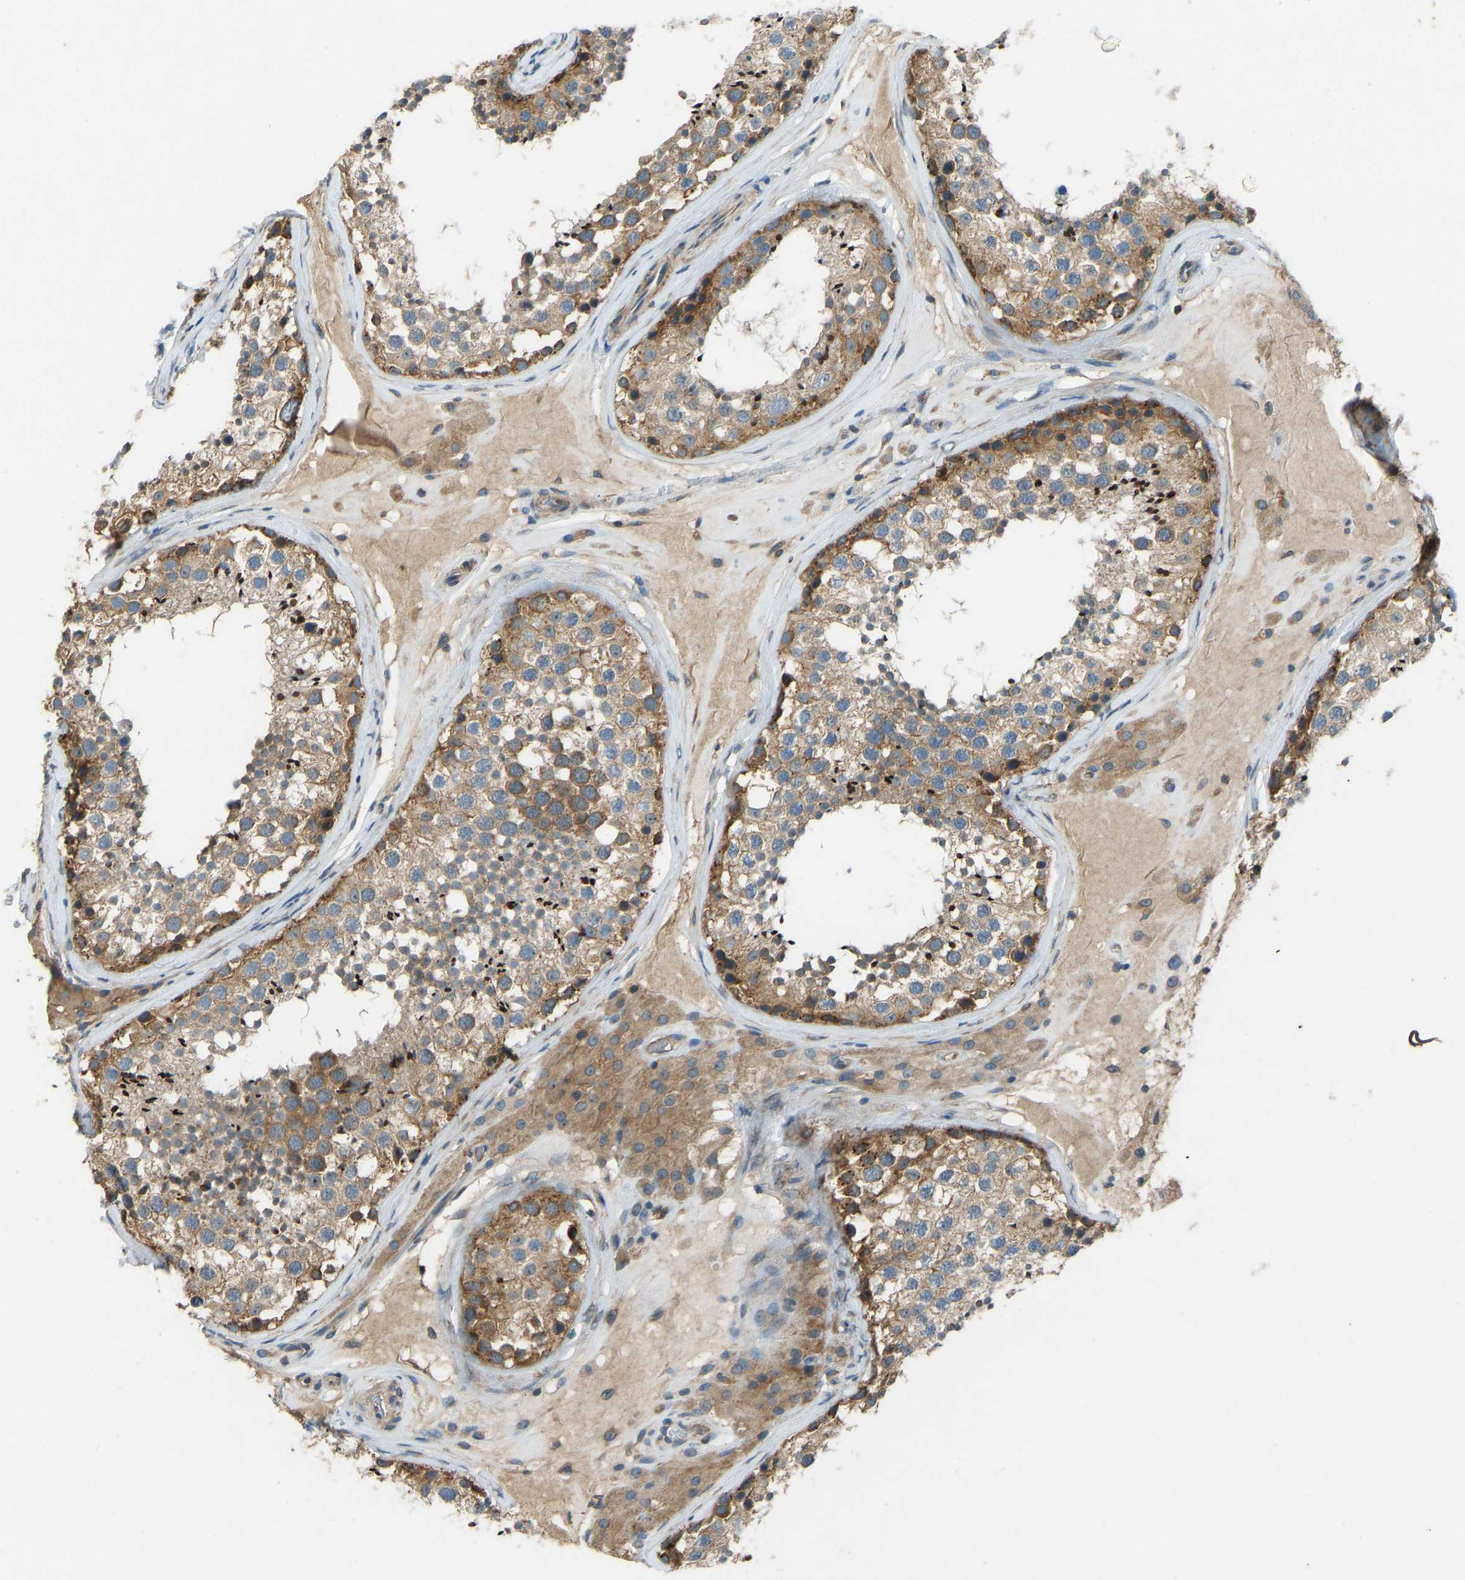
{"staining": {"intensity": "moderate", "quantity": ">75%", "location": "cytoplasmic/membranous"}, "tissue": "testis", "cell_type": "Cells in seminiferous ducts", "image_type": "normal", "snomed": [{"axis": "morphology", "description": "Normal tissue, NOS"}, {"axis": "topography", "description": "Testis"}], "caption": "Immunohistochemistry (IHC) histopathology image of unremarkable human testis stained for a protein (brown), which reveals medium levels of moderate cytoplasmic/membranous expression in approximately >75% of cells in seminiferous ducts.", "gene": "STAU2", "patient": {"sex": "male", "age": 46}}